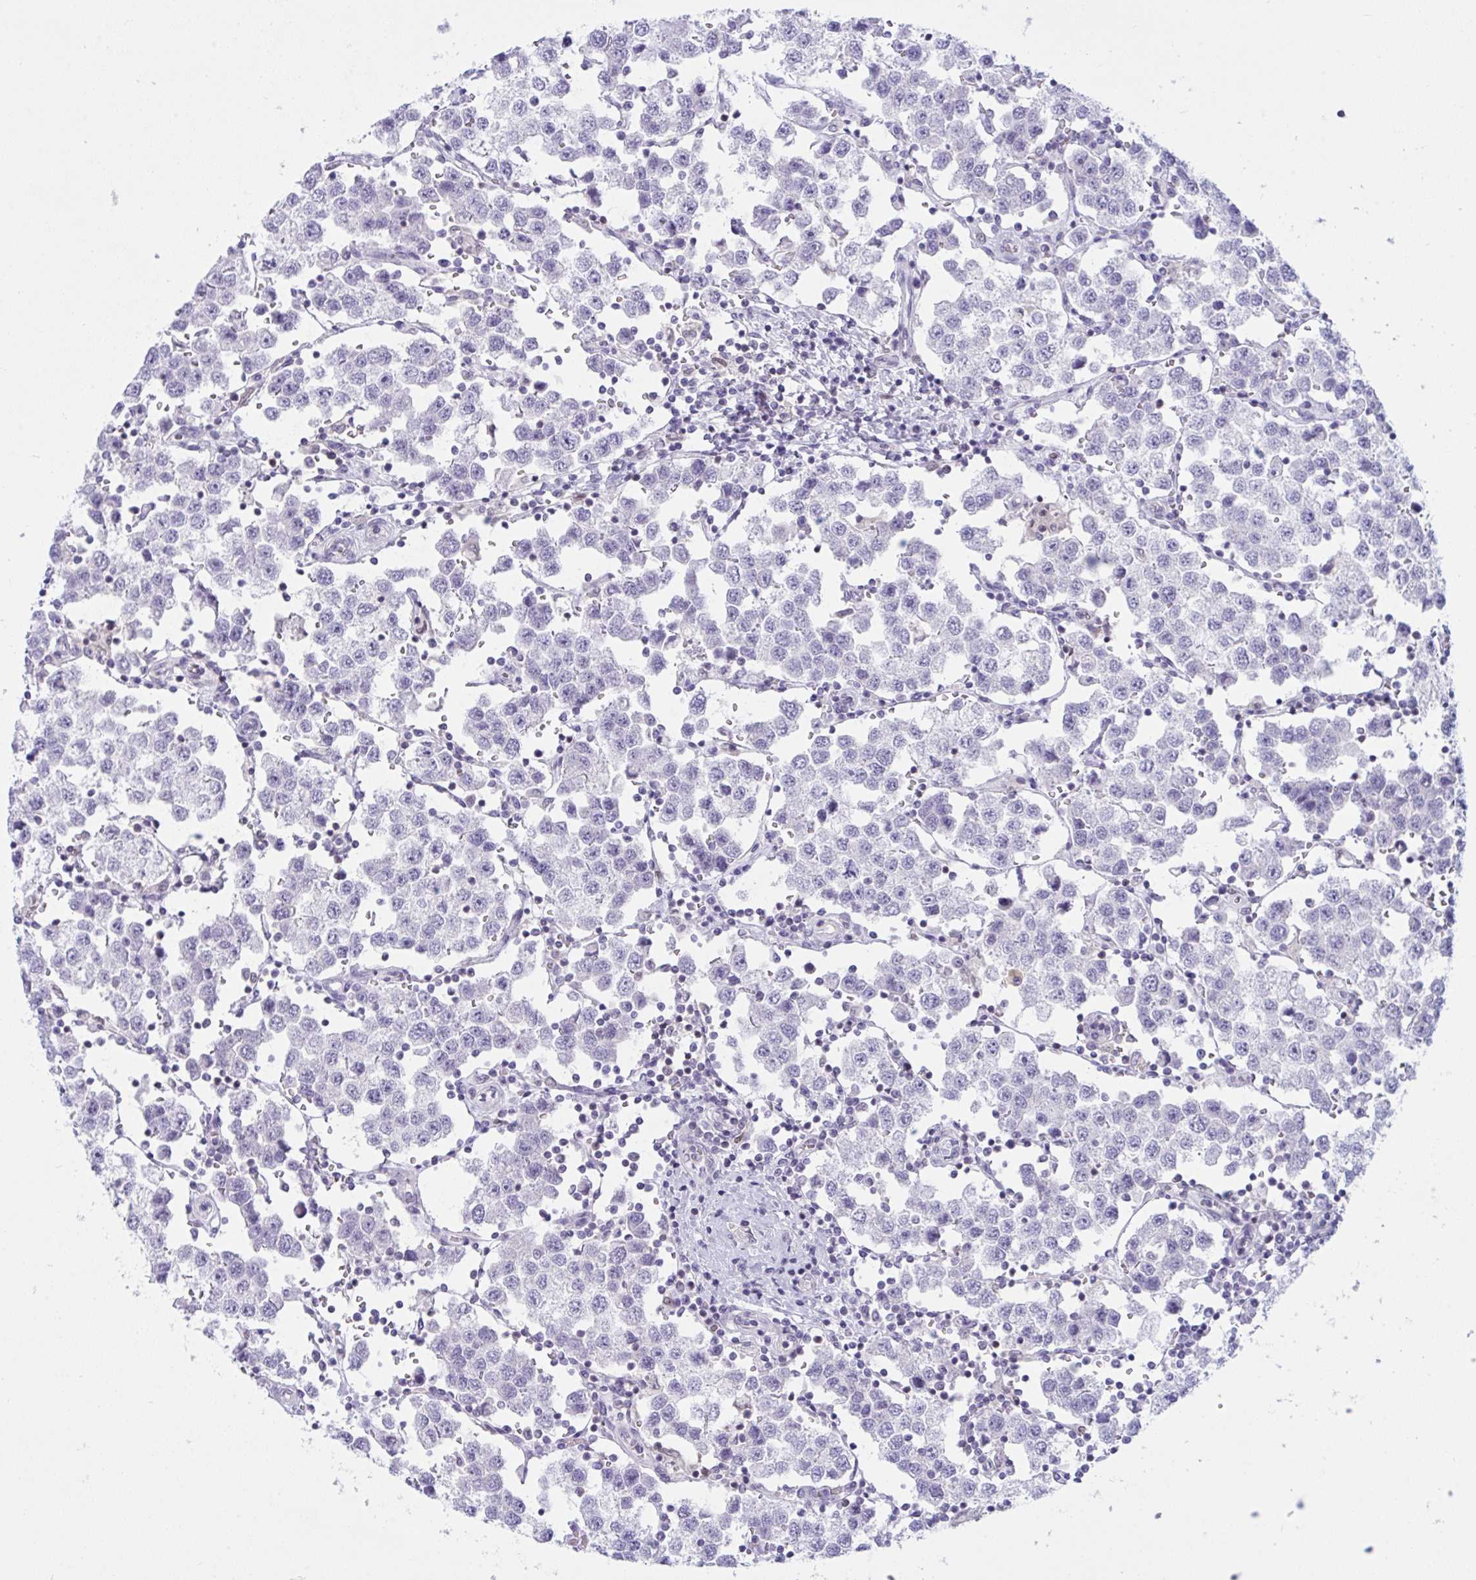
{"staining": {"intensity": "negative", "quantity": "none", "location": "none"}, "tissue": "testis cancer", "cell_type": "Tumor cells", "image_type": "cancer", "snomed": [{"axis": "morphology", "description": "Seminoma, NOS"}, {"axis": "topography", "description": "Testis"}], "caption": "Histopathology image shows no significant protein staining in tumor cells of testis cancer (seminoma). Brightfield microscopy of immunohistochemistry stained with DAB (brown) and hematoxylin (blue), captured at high magnification.", "gene": "TANK", "patient": {"sex": "male", "age": 37}}